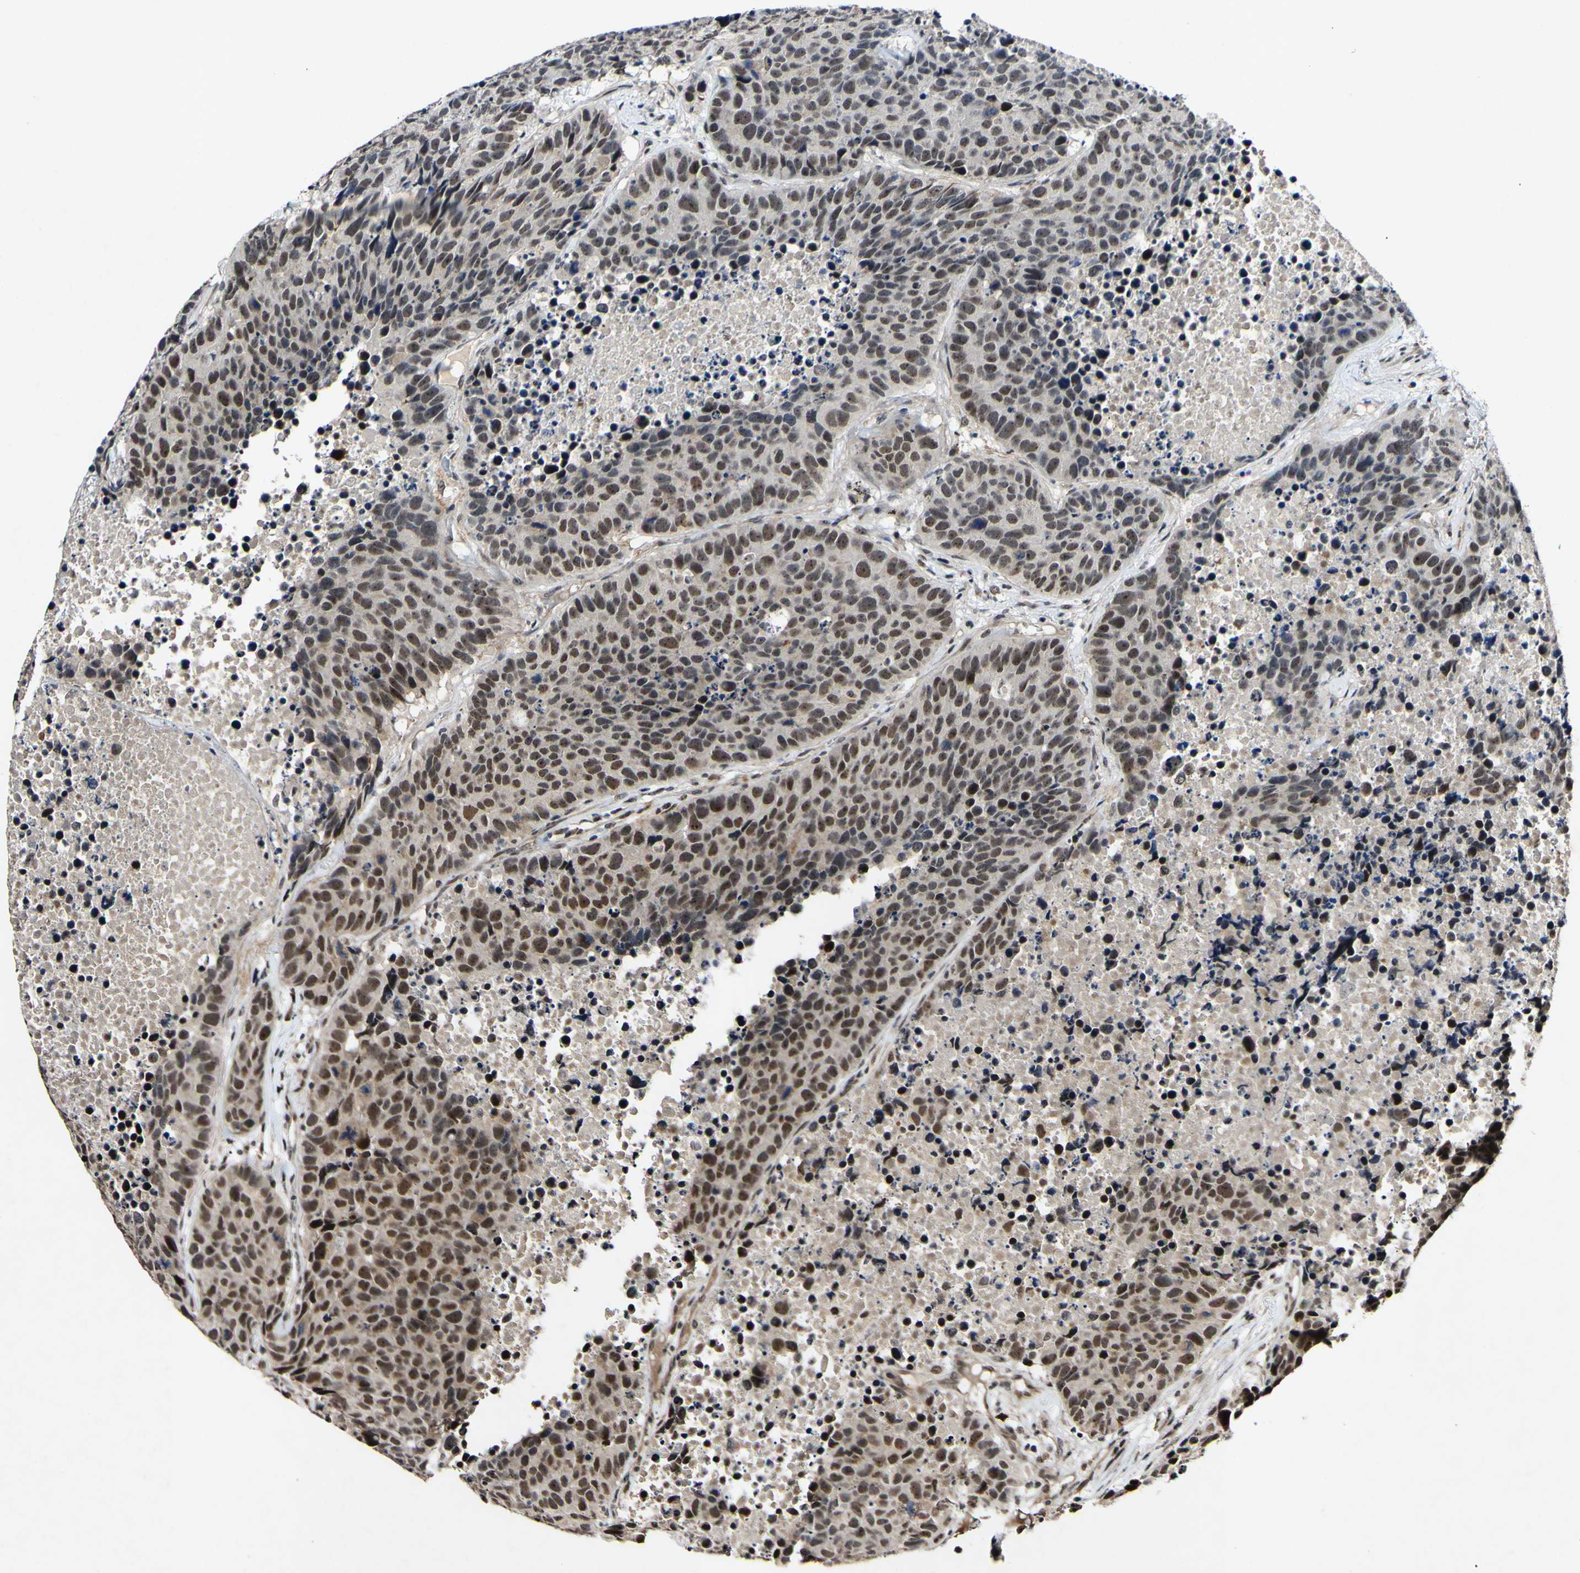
{"staining": {"intensity": "strong", "quantity": ">75%", "location": "nuclear"}, "tissue": "carcinoid", "cell_type": "Tumor cells", "image_type": "cancer", "snomed": [{"axis": "morphology", "description": "Carcinoid, malignant, NOS"}, {"axis": "topography", "description": "Lung"}], "caption": "Malignant carcinoid tissue reveals strong nuclear positivity in about >75% of tumor cells", "gene": "POLR2F", "patient": {"sex": "male", "age": 60}}